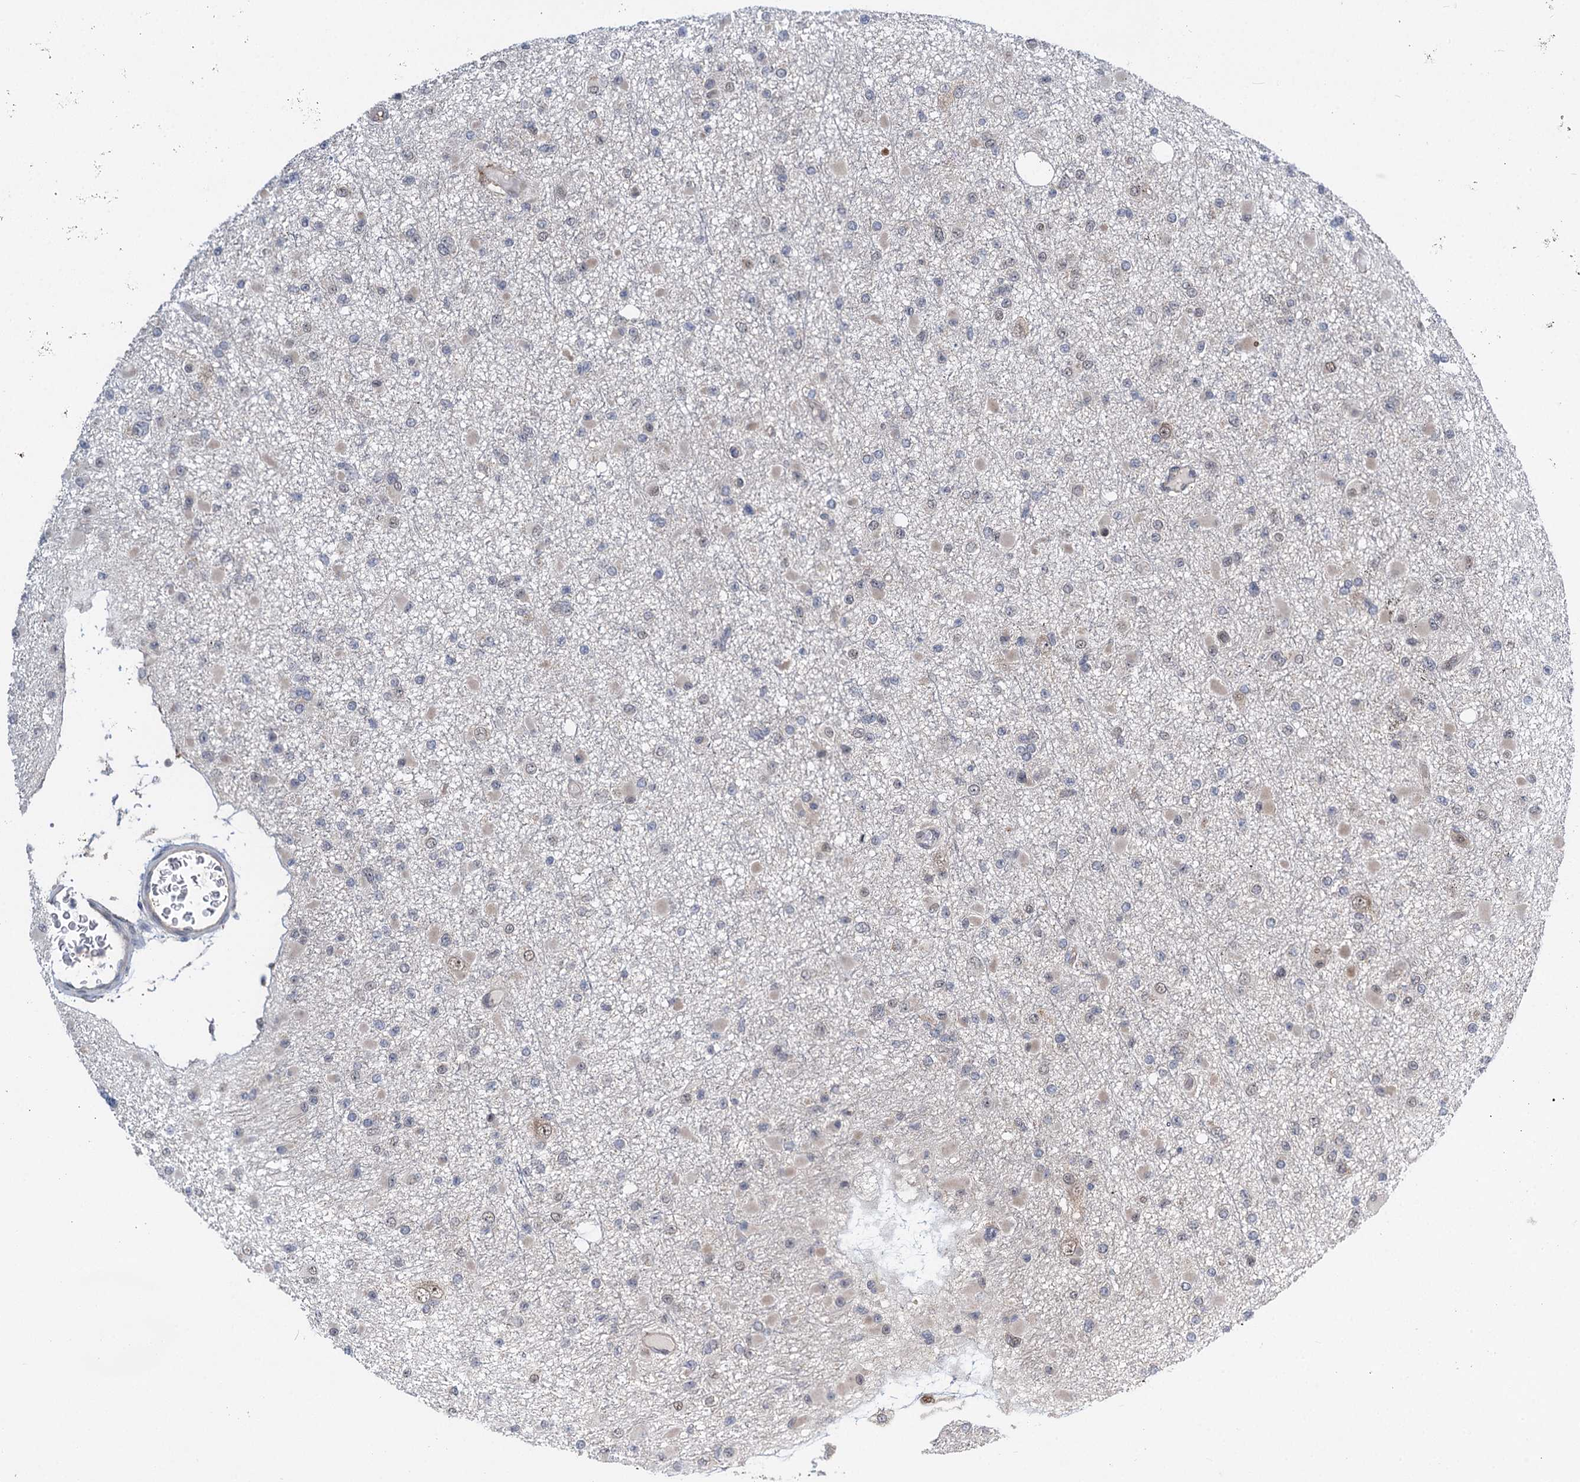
{"staining": {"intensity": "negative", "quantity": "none", "location": "none"}, "tissue": "glioma", "cell_type": "Tumor cells", "image_type": "cancer", "snomed": [{"axis": "morphology", "description": "Glioma, malignant, Low grade"}, {"axis": "topography", "description": "Brain"}], "caption": "An immunohistochemistry histopathology image of glioma is shown. There is no staining in tumor cells of glioma. (IHC, brightfield microscopy, high magnification).", "gene": "GPBP1", "patient": {"sex": "female", "age": 22}}